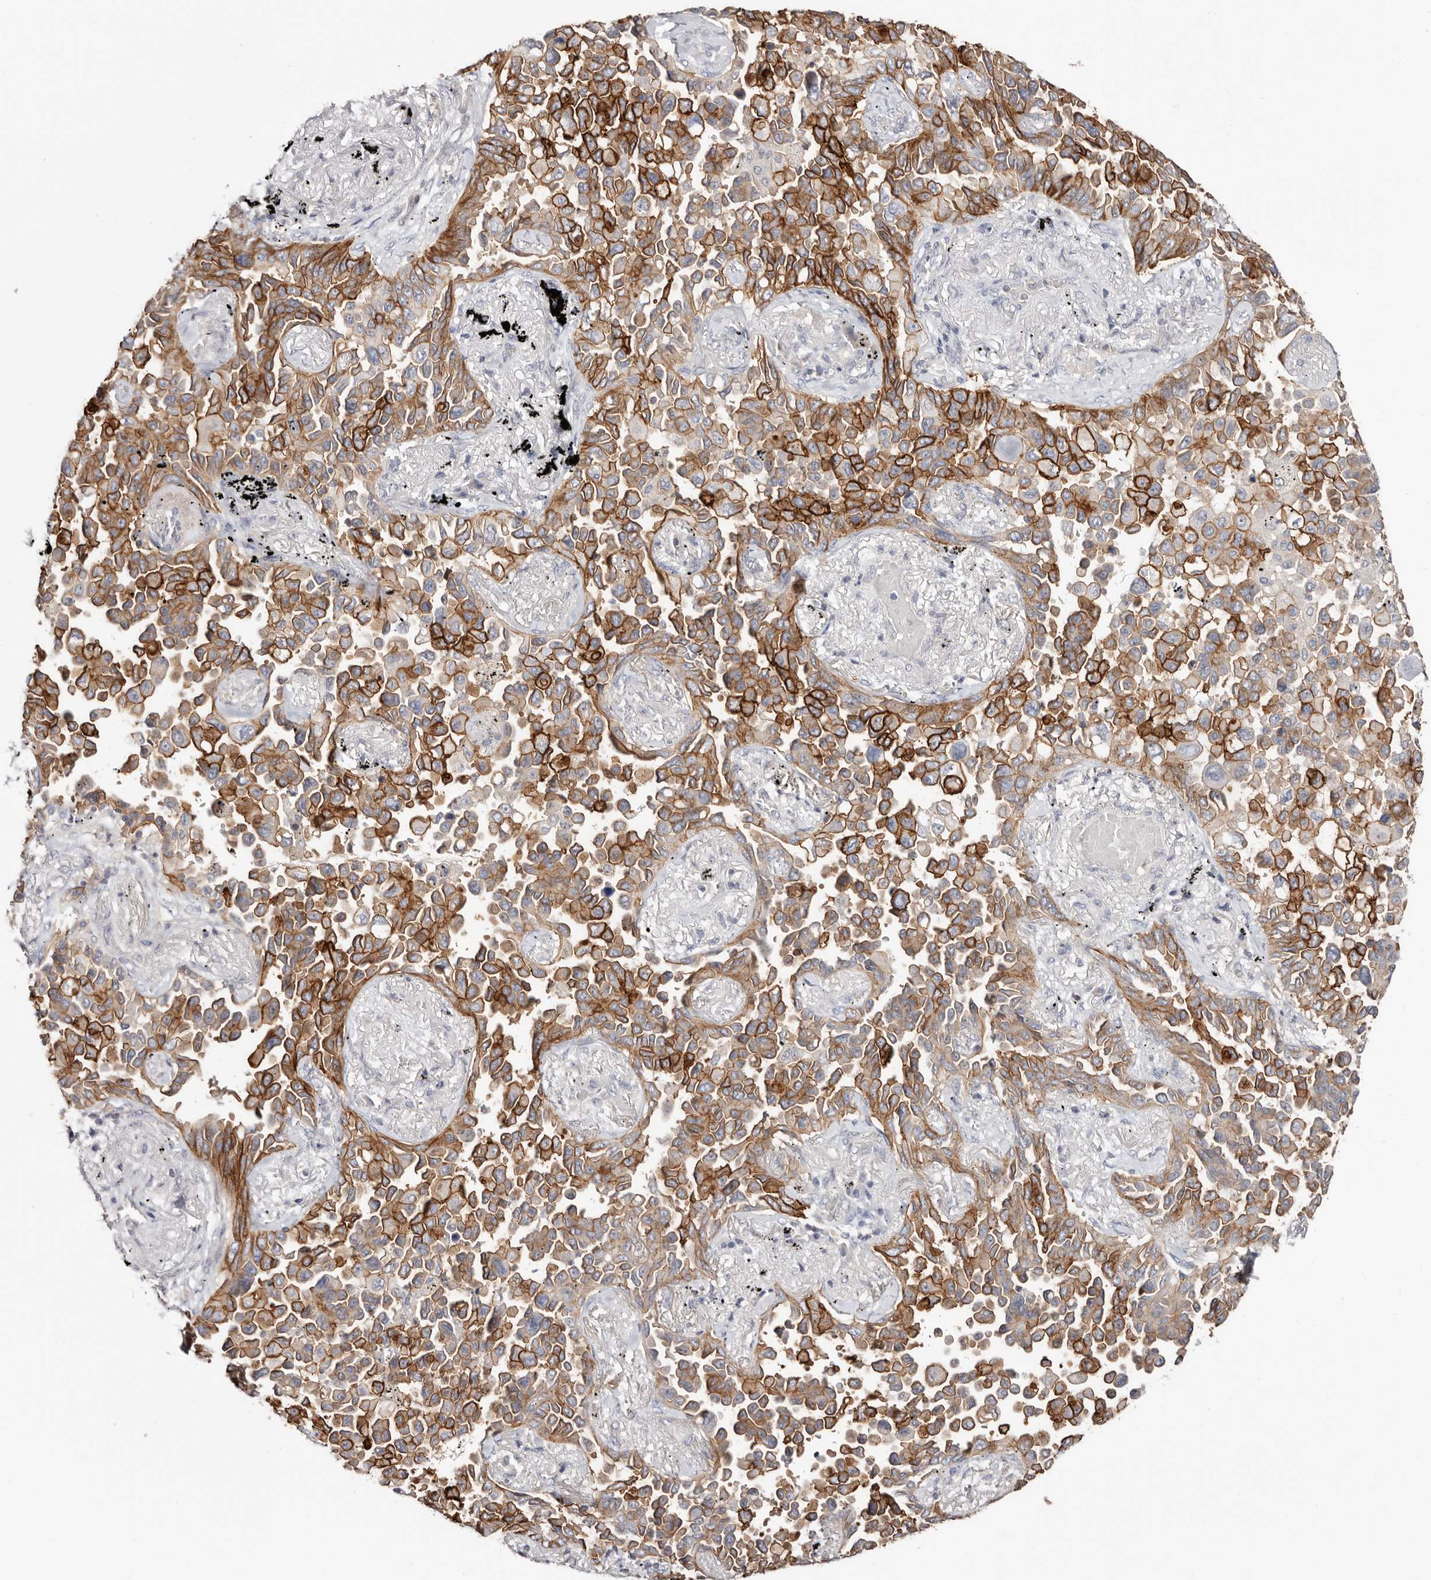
{"staining": {"intensity": "moderate", "quantity": "25%-75%", "location": "cytoplasmic/membranous"}, "tissue": "lung cancer", "cell_type": "Tumor cells", "image_type": "cancer", "snomed": [{"axis": "morphology", "description": "Adenocarcinoma, NOS"}, {"axis": "topography", "description": "Lung"}], "caption": "Immunohistochemistry (DAB (3,3'-diaminobenzidine)) staining of human adenocarcinoma (lung) exhibits moderate cytoplasmic/membranous protein staining in about 25%-75% of tumor cells.", "gene": "S100A14", "patient": {"sex": "female", "age": 67}}